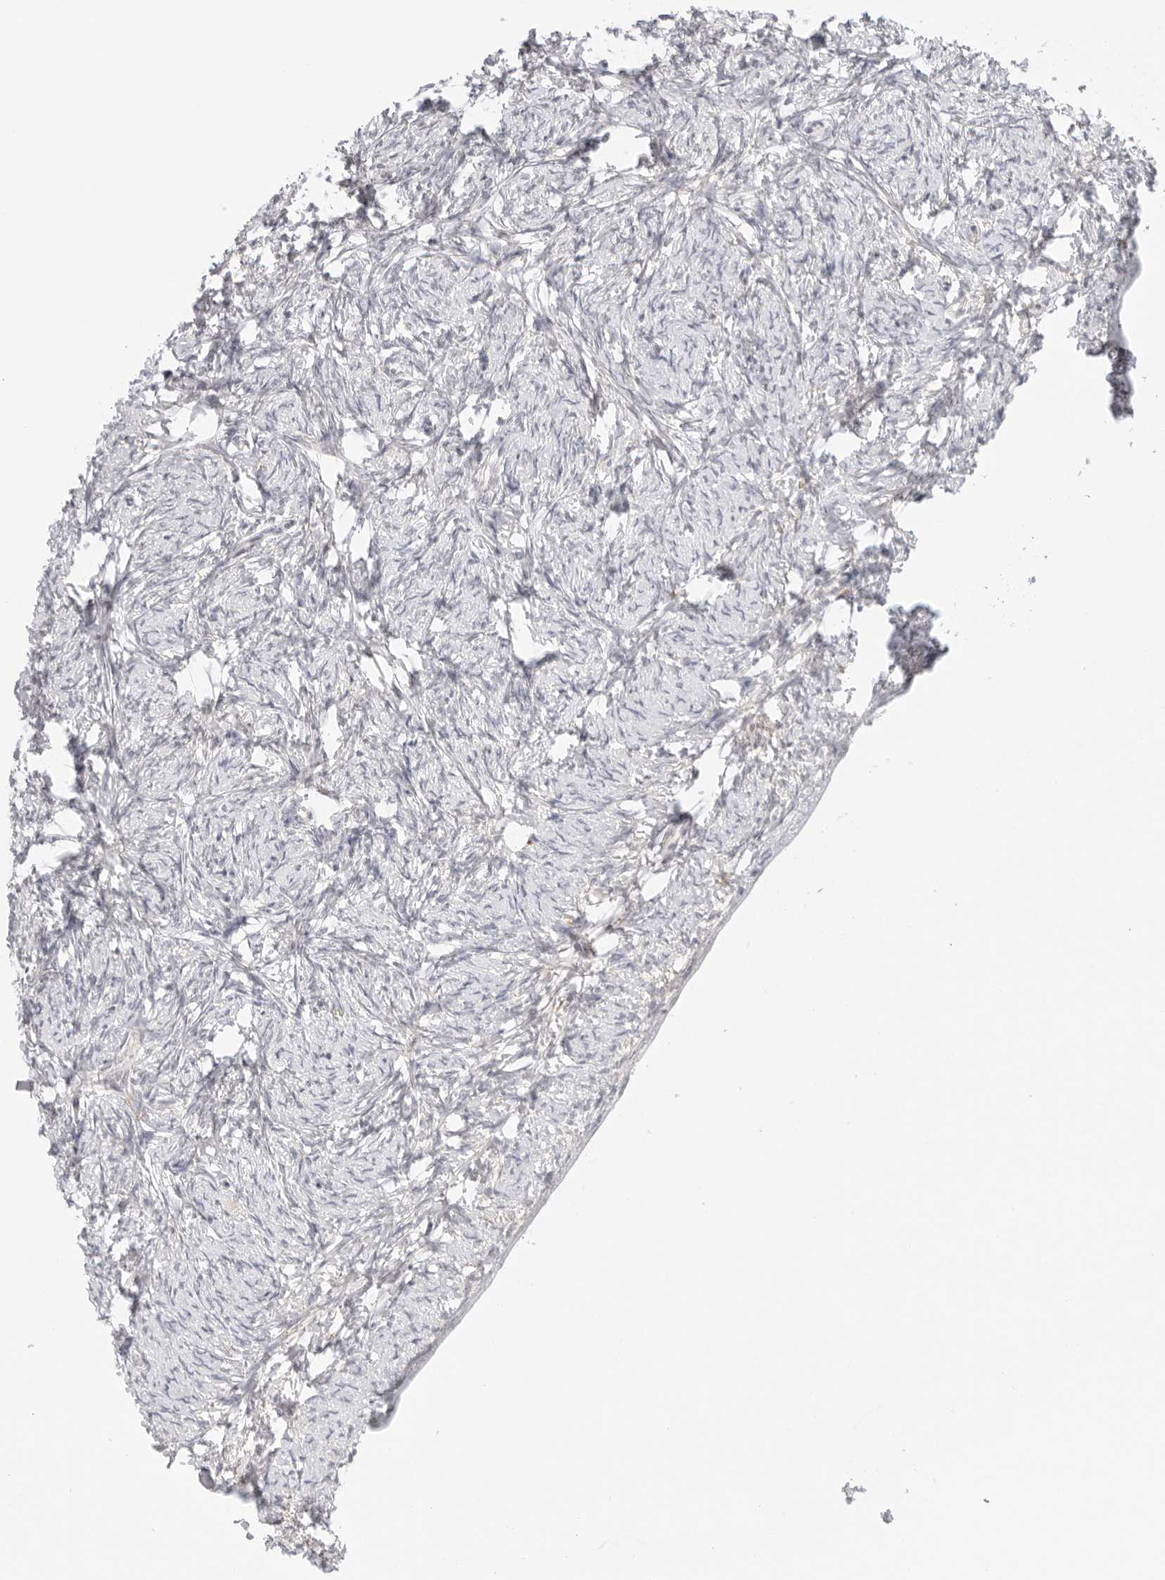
{"staining": {"intensity": "weak", "quantity": ">75%", "location": "cytoplasmic/membranous"}, "tissue": "ovary", "cell_type": "Follicle cells", "image_type": "normal", "snomed": [{"axis": "morphology", "description": "Normal tissue, NOS"}, {"axis": "topography", "description": "Ovary"}], "caption": "DAB (3,3'-diaminobenzidine) immunohistochemical staining of unremarkable human ovary displays weak cytoplasmic/membranous protein staining in about >75% of follicle cells.", "gene": "OSCP1", "patient": {"sex": "female", "age": 34}}